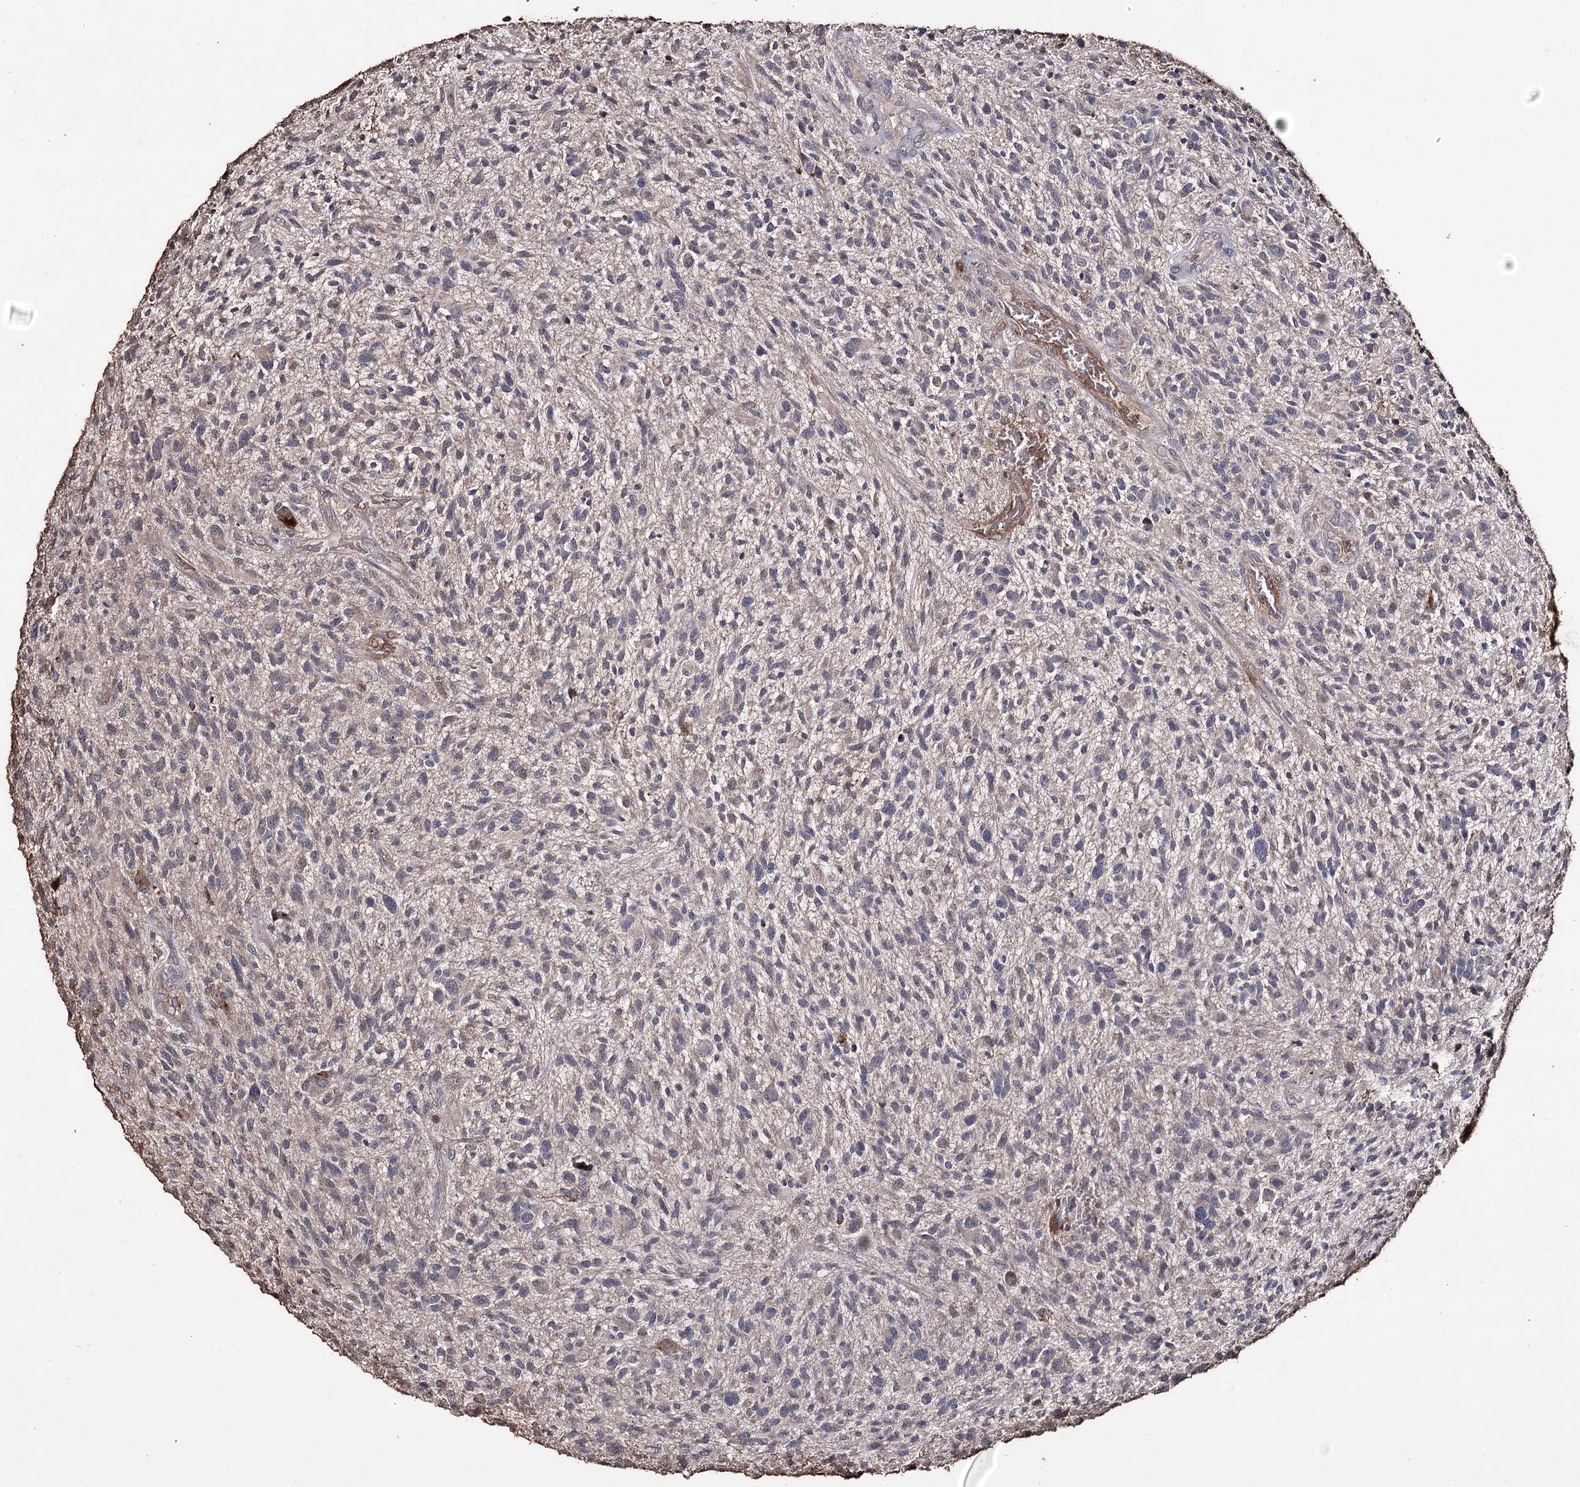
{"staining": {"intensity": "negative", "quantity": "none", "location": "none"}, "tissue": "glioma", "cell_type": "Tumor cells", "image_type": "cancer", "snomed": [{"axis": "morphology", "description": "Glioma, malignant, High grade"}, {"axis": "topography", "description": "Brain"}], "caption": "Immunohistochemistry (IHC) of malignant glioma (high-grade) exhibits no expression in tumor cells.", "gene": "ZNF662", "patient": {"sex": "male", "age": 47}}